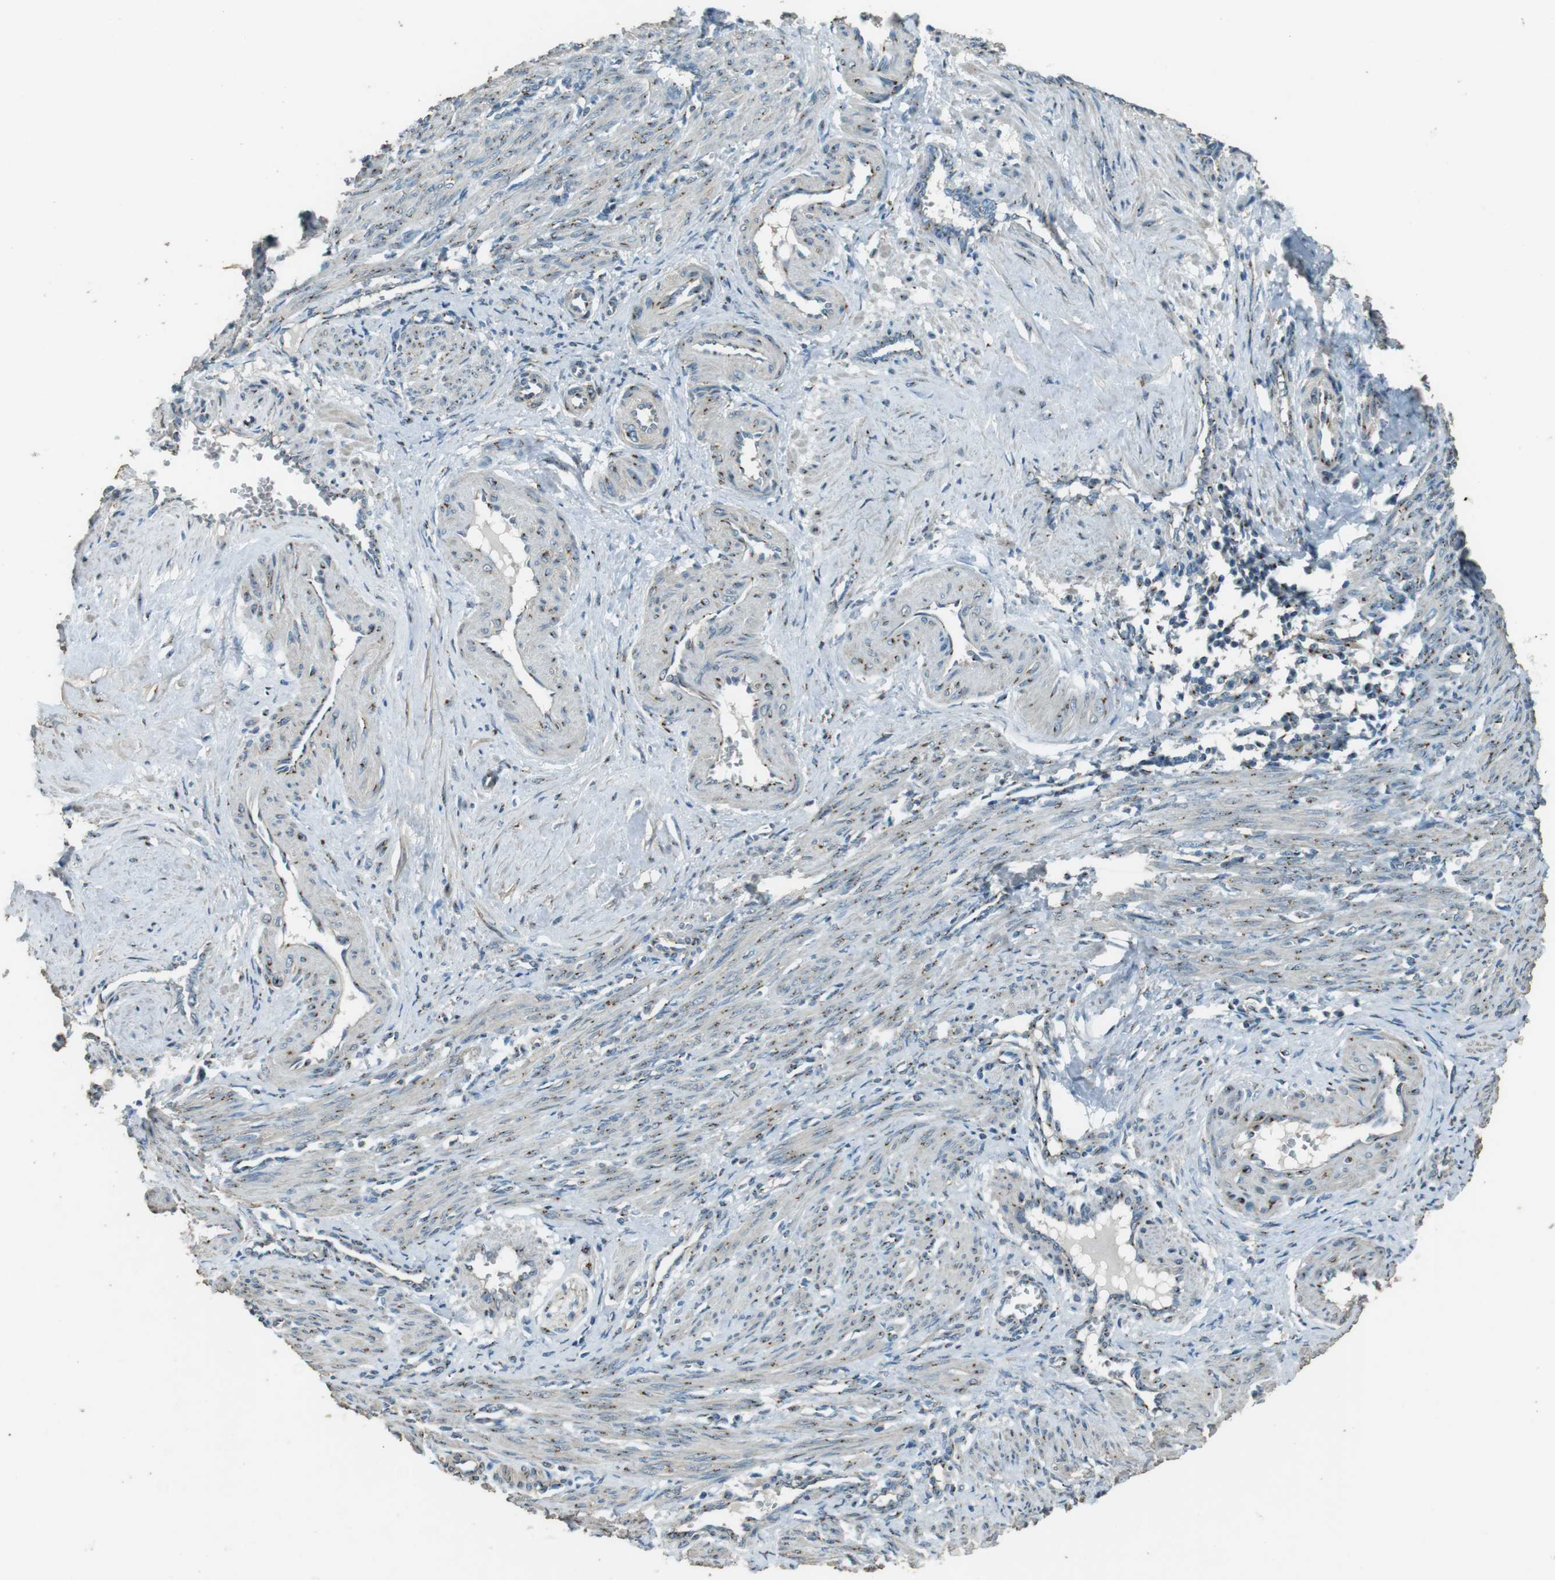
{"staining": {"intensity": "weak", "quantity": "25%-75%", "location": "cytoplasmic/membranous"}, "tissue": "smooth muscle", "cell_type": "Smooth muscle cells", "image_type": "normal", "snomed": [{"axis": "morphology", "description": "Normal tissue, NOS"}, {"axis": "topography", "description": "Endometrium"}], "caption": "Protein staining by immunohistochemistry (IHC) demonstrates weak cytoplasmic/membranous staining in approximately 25%-75% of smooth muscle cells in benign smooth muscle.", "gene": "TMEM115", "patient": {"sex": "female", "age": 33}}